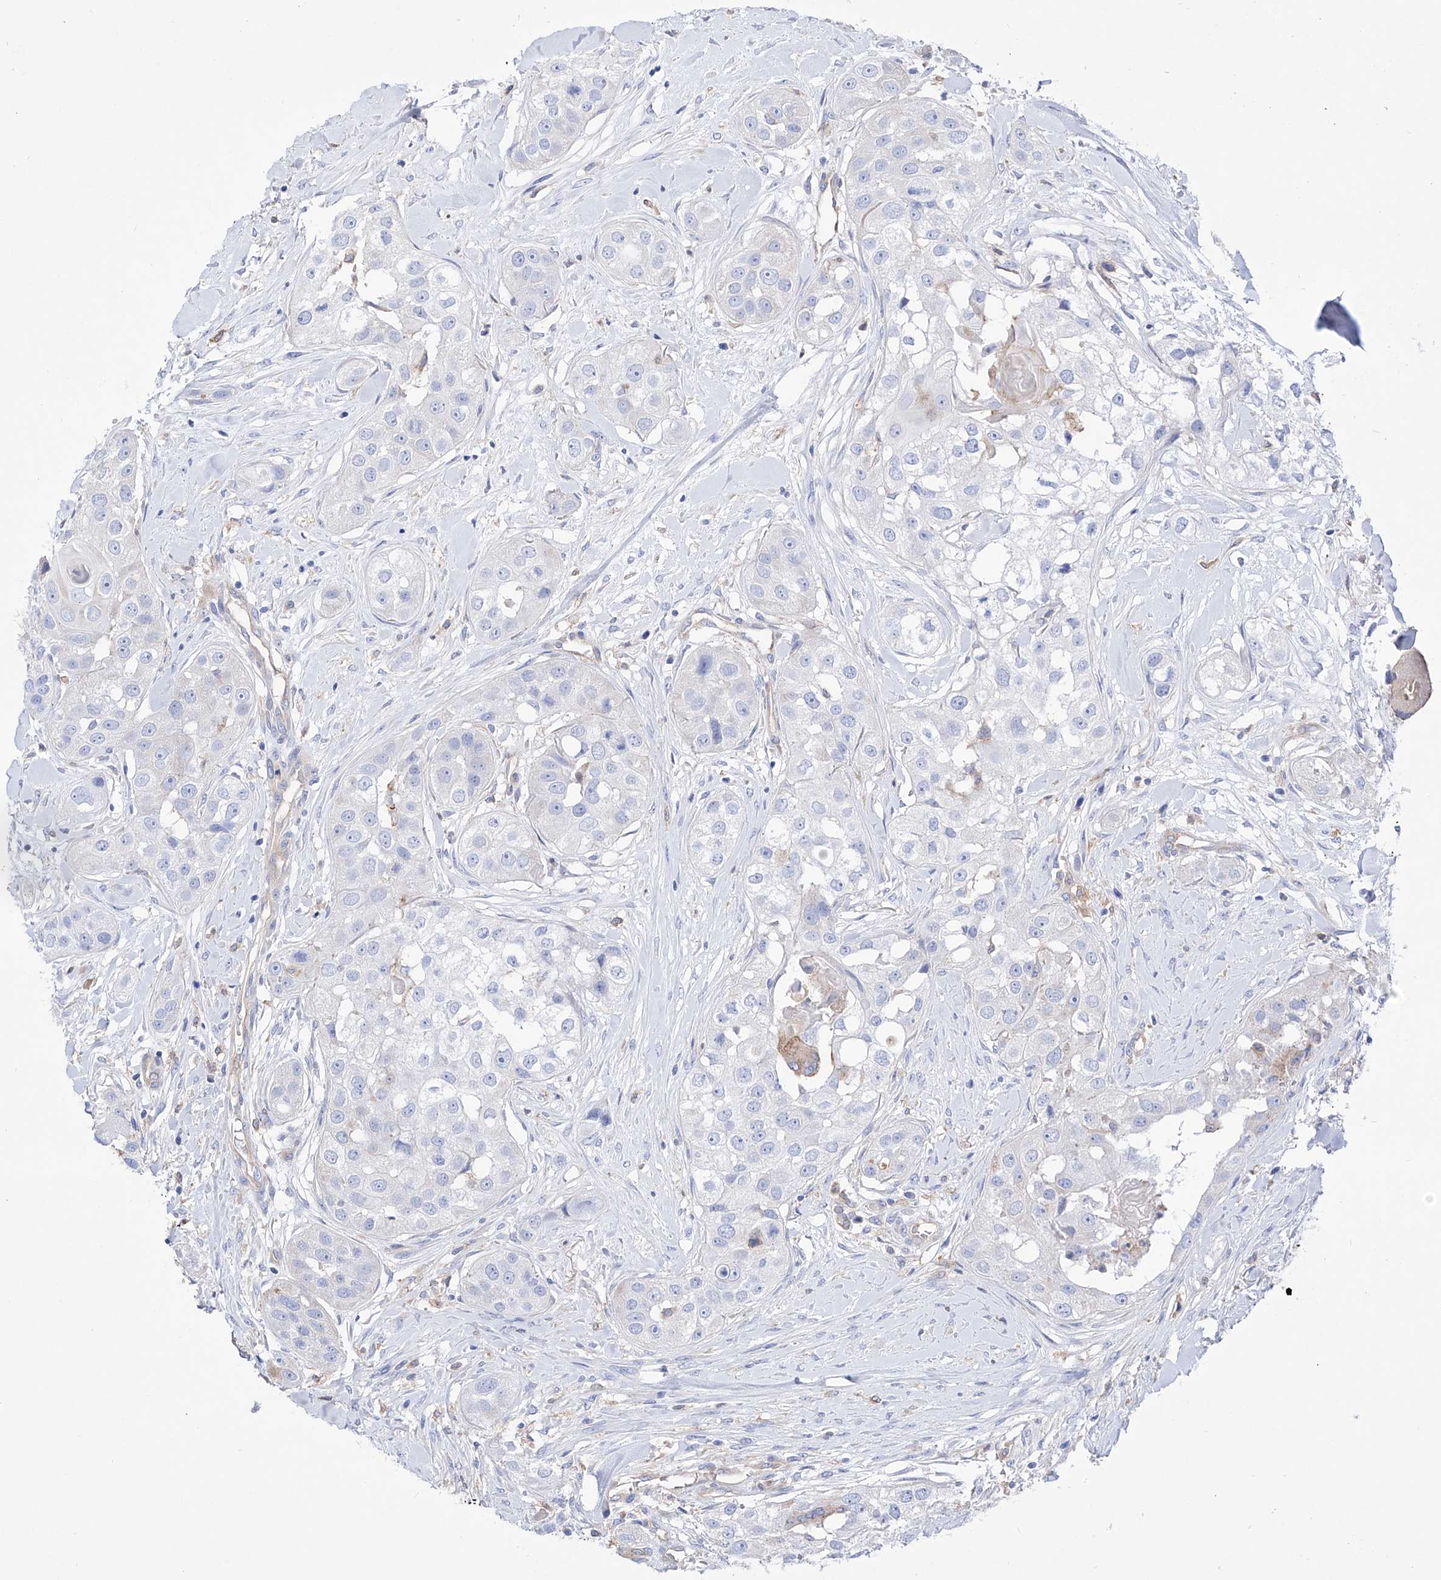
{"staining": {"intensity": "negative", "quantity": "none", "location": "none"}, "tissue": "head and neck cancer", "cell_type": "Tumor cells", "image_type": "cancer", "snomed": [{"axis": "morphology", "description": "Normal tissue, NOS"}, {"axis": "morphology", "description": "Squamous cell carcinoma, NOS"}, {"axis": "topography", "description": "Skeletal muscle"}, {"axis": "topography", "description": "Head-Neck"}], "caption": "The image displays no significant expression in tumor cells of squamous cell carcinoma (head and neck). (IHC, brightfield microscopy, high magnification).", "gene": "ZNF653", "patient": {"sex": "male", "age": 51}}